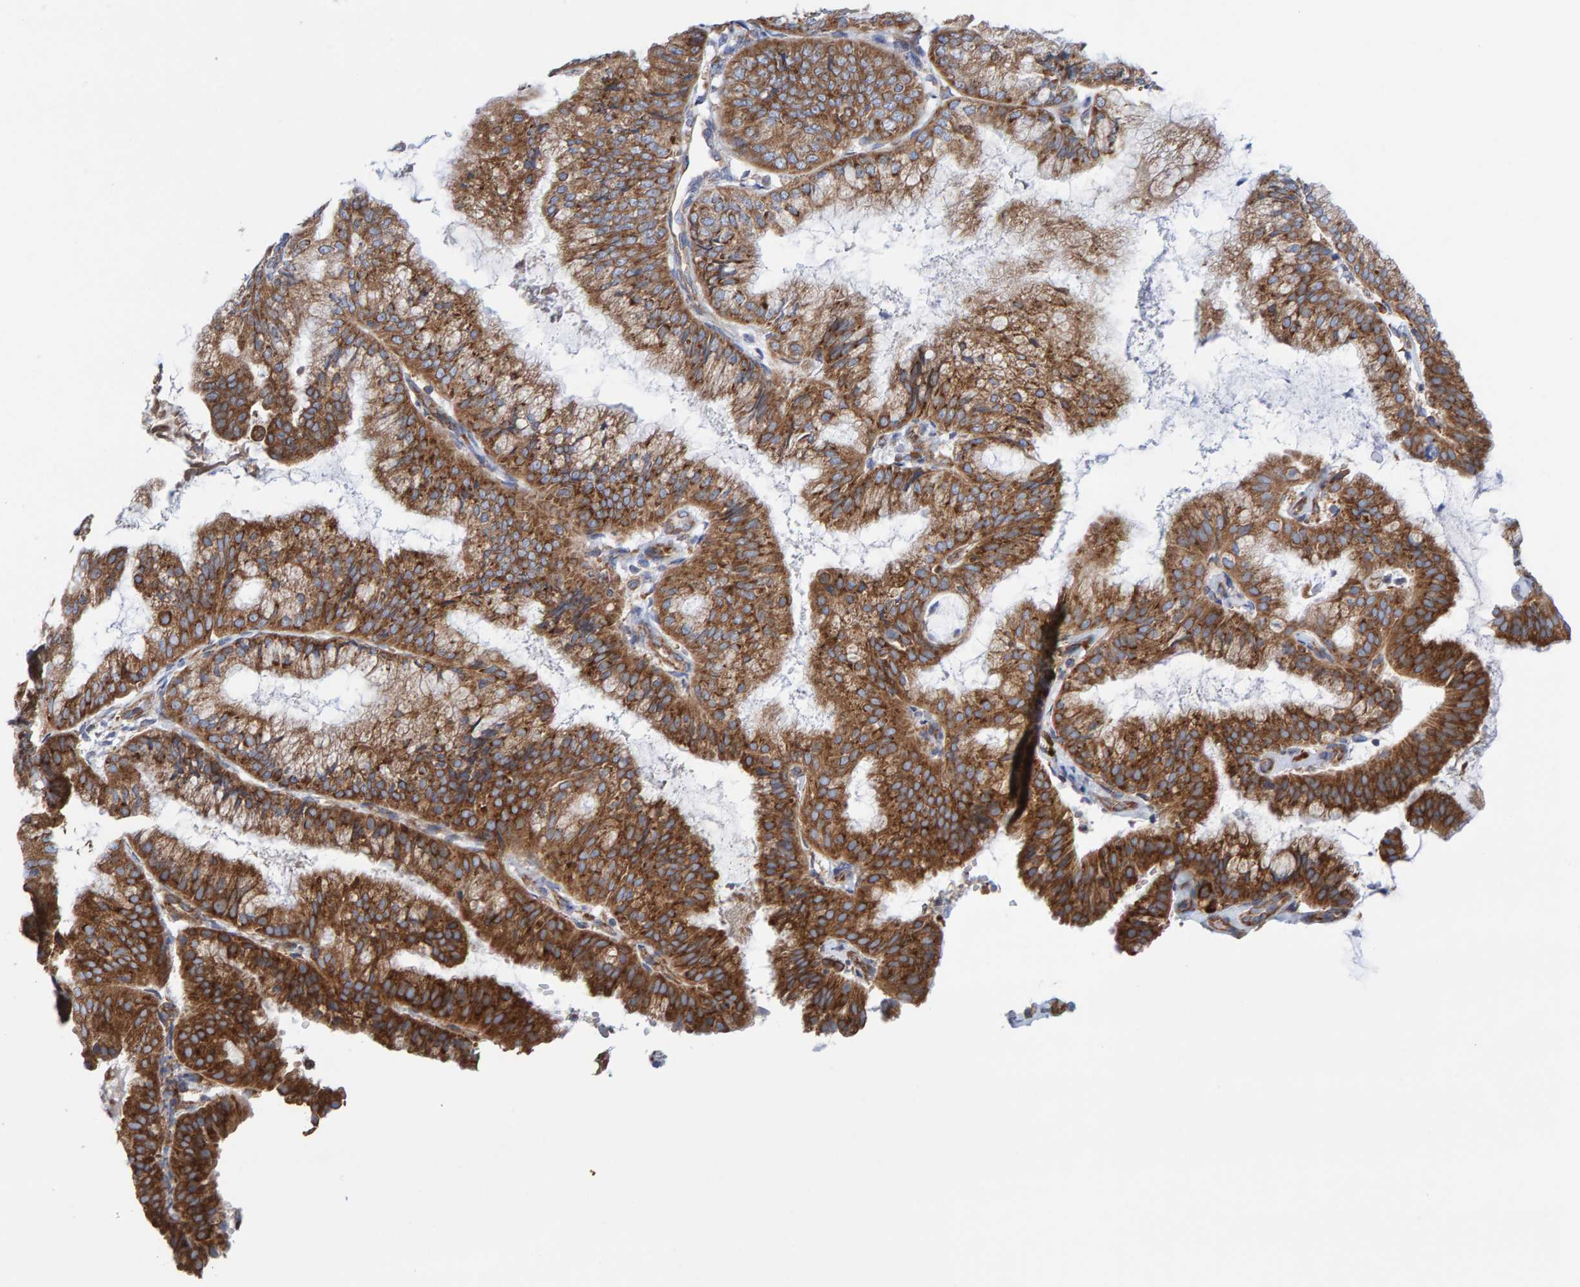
{"staining": {"intensity": "moderate", "quantity": ">75%", "location": "cytoplasmic/membranous"}, "tissue": "endometrial cancer", "cell_type": "Tumor cells", "image_type": "cancer", "snomed": [{"axis": "morphology", "description": "Adenocarcinoma, NOS"}, {"axis": "topography", "description": "Endometrium"}], "caption": "Immunohistochemical staining of endometrial cancer (adenocarcinoma) displays medium levels of moderate cytoplasmic/membranous protein positivity in approximately >75% of tumor cells.", "gene": "CDK5RAP3", "patient": {"sex": "female", "age": 63}}